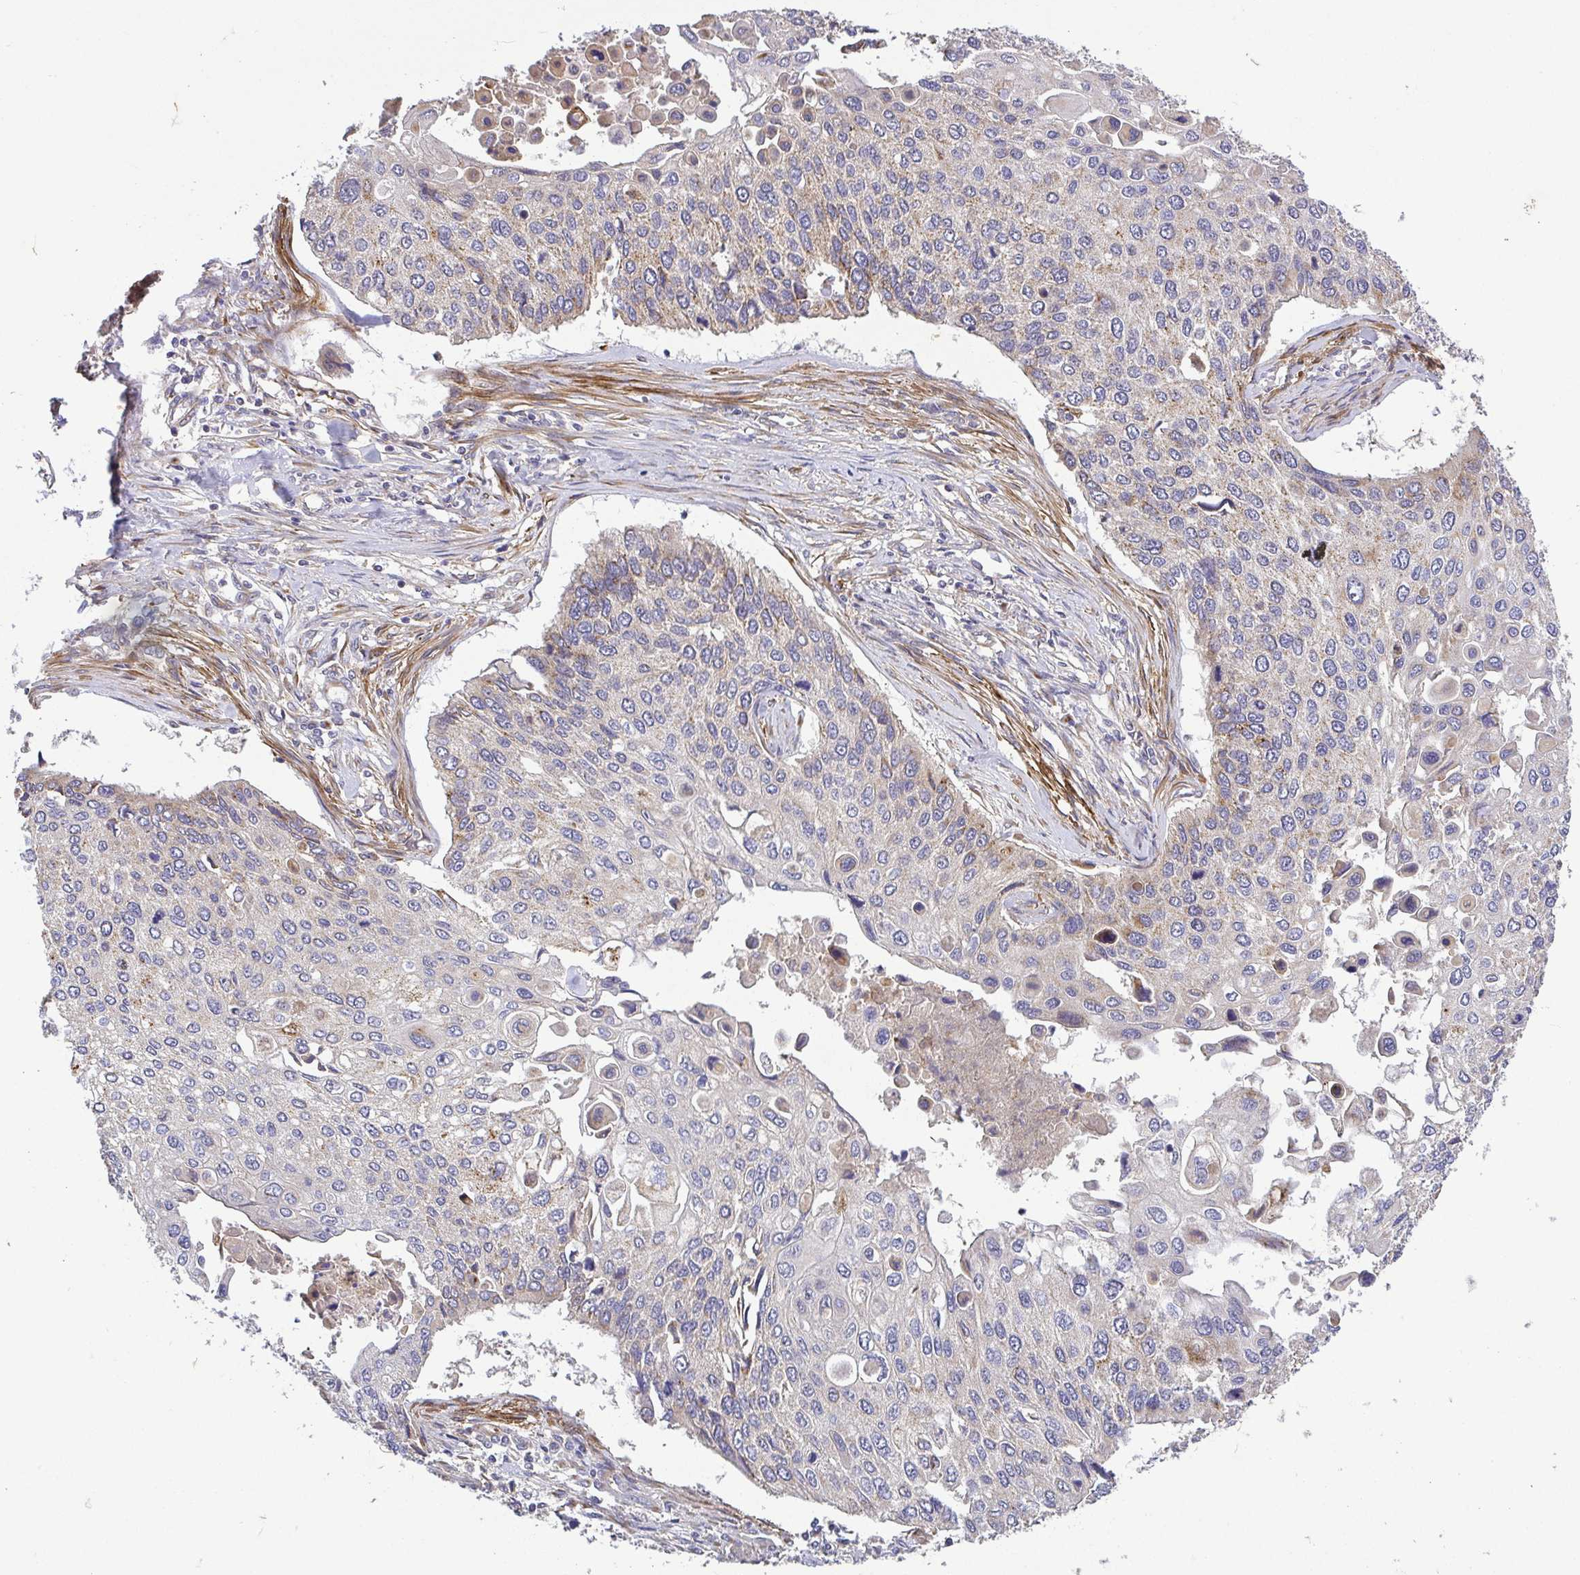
{"staining": {"intensity": "weak", "quantity": "<25%", "location": "cytoplasmic/membranous"}, "tissue": "lung cancer", "cell_type": "Tumor cells", "image_type": "cancer", "snomed": [{"axis": "morphology", "description": "Squamous cell carcinoma, NOS"}, {"axis": "morphology", "description": "Squamous cell carcinoma, metastatic, NOS"}, {"axis": "topography", "description": "Lung"}], "caption": "Tumor cells are negative for brown protein staining in lung metastatic squamous cell carcinoma. (DAB immunohistochemistry visualized using brightfield microscopy, high magnification).", "gene": "TM9SF4", "patient": {"sex": "male", "age": 63}}